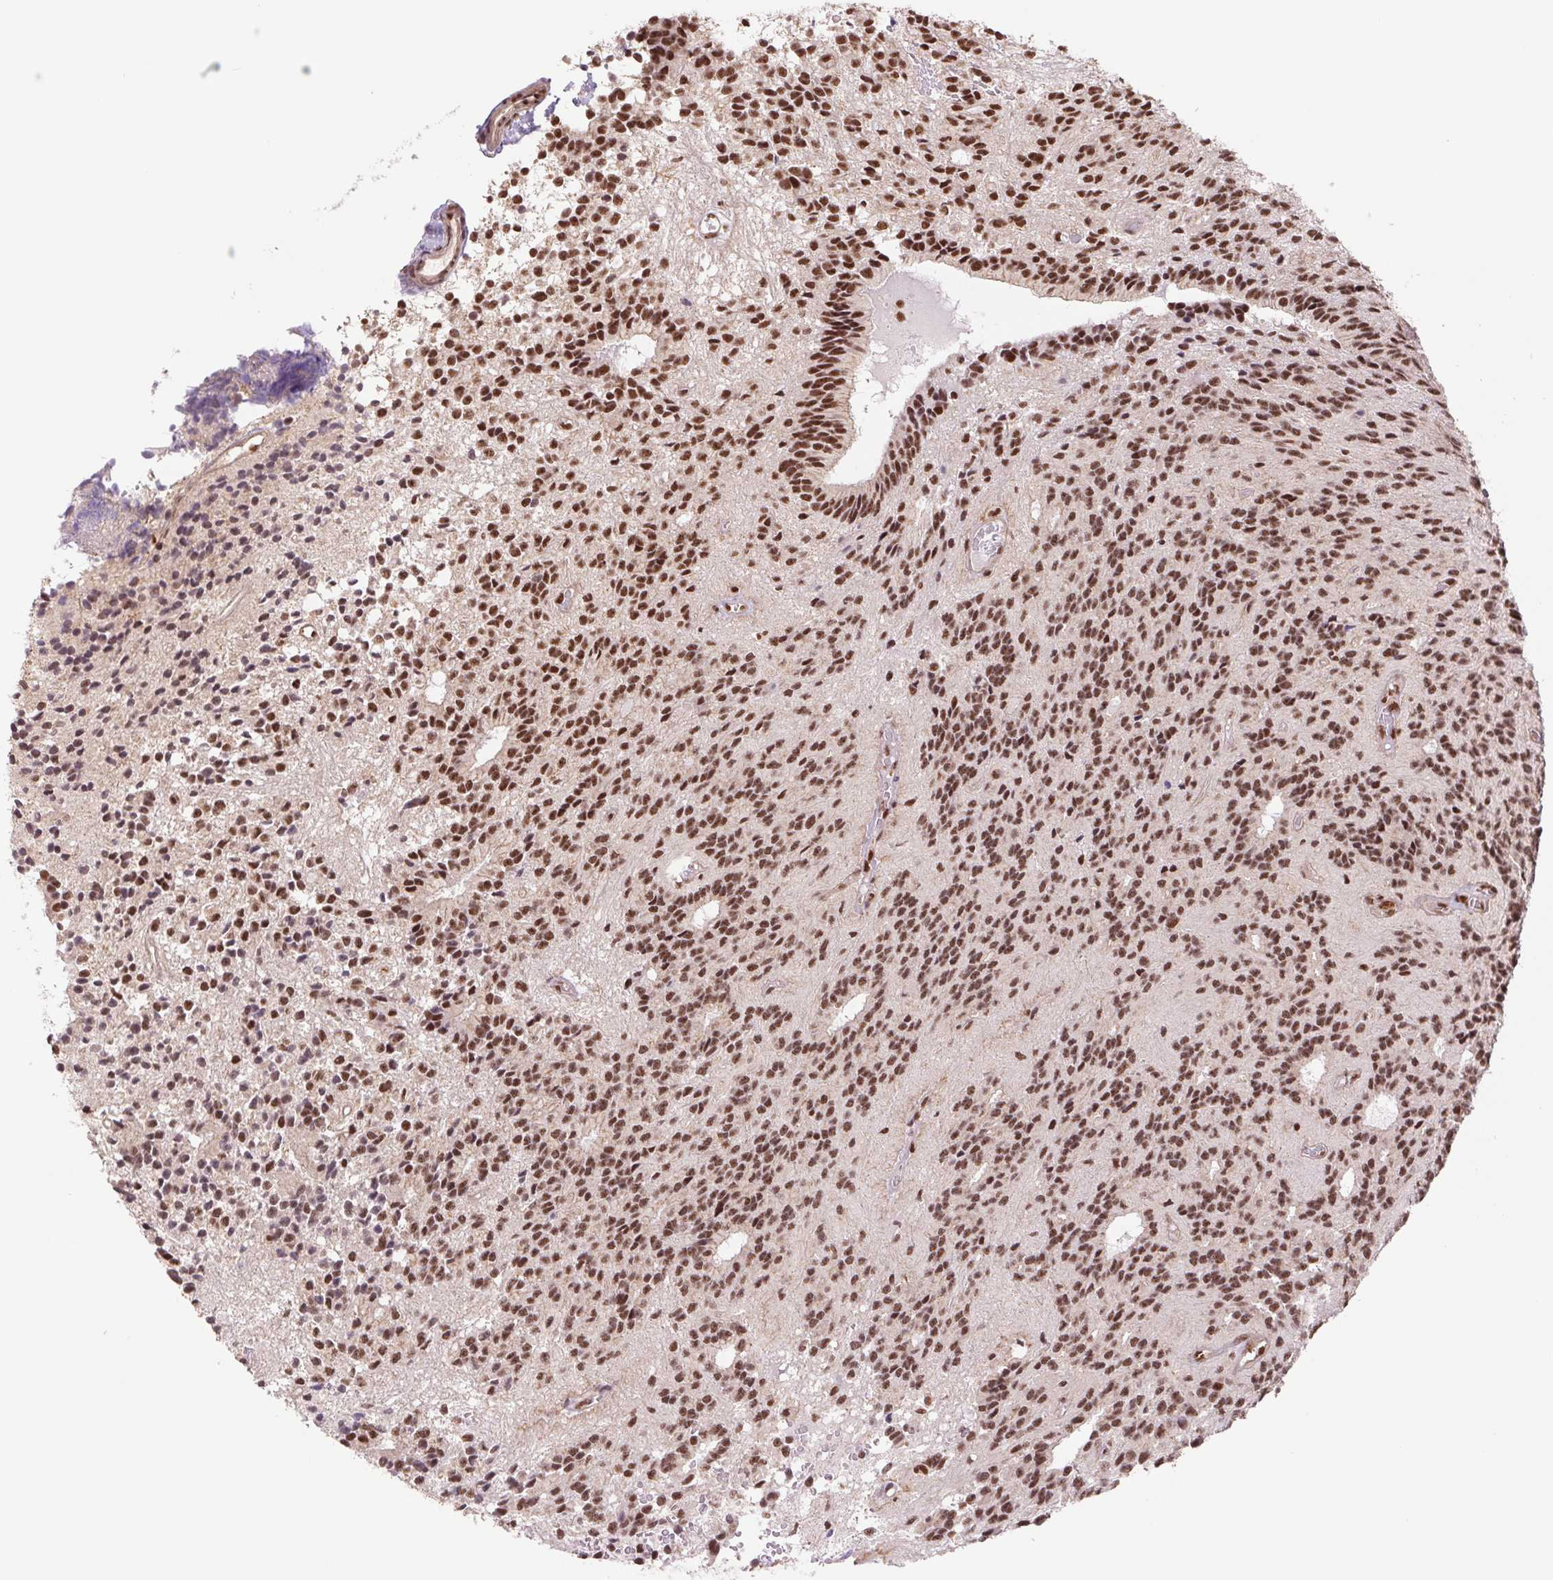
{"staining": {"intensity": "moderate", "quantity": ">75%", "location": "nuclear"}, "tissue": "glioma", "cell_type": "Tumor cells", "image_type": "cancer", "snomed": [{"axis": "morphology", "description": "Glioma, malignant, Low grade"}, {"axis": "topography", "description": "Brain"}], "caption": "Immunohistochemistry micrograph of human malignant glioma (low-grade) stained for a protein (brown), which exhibits medium levels of moderate nuclear positivity in approximately >75% of tumor cells.", "gene": "CWC25", "patient": {"sex": "male", "age": 31}}